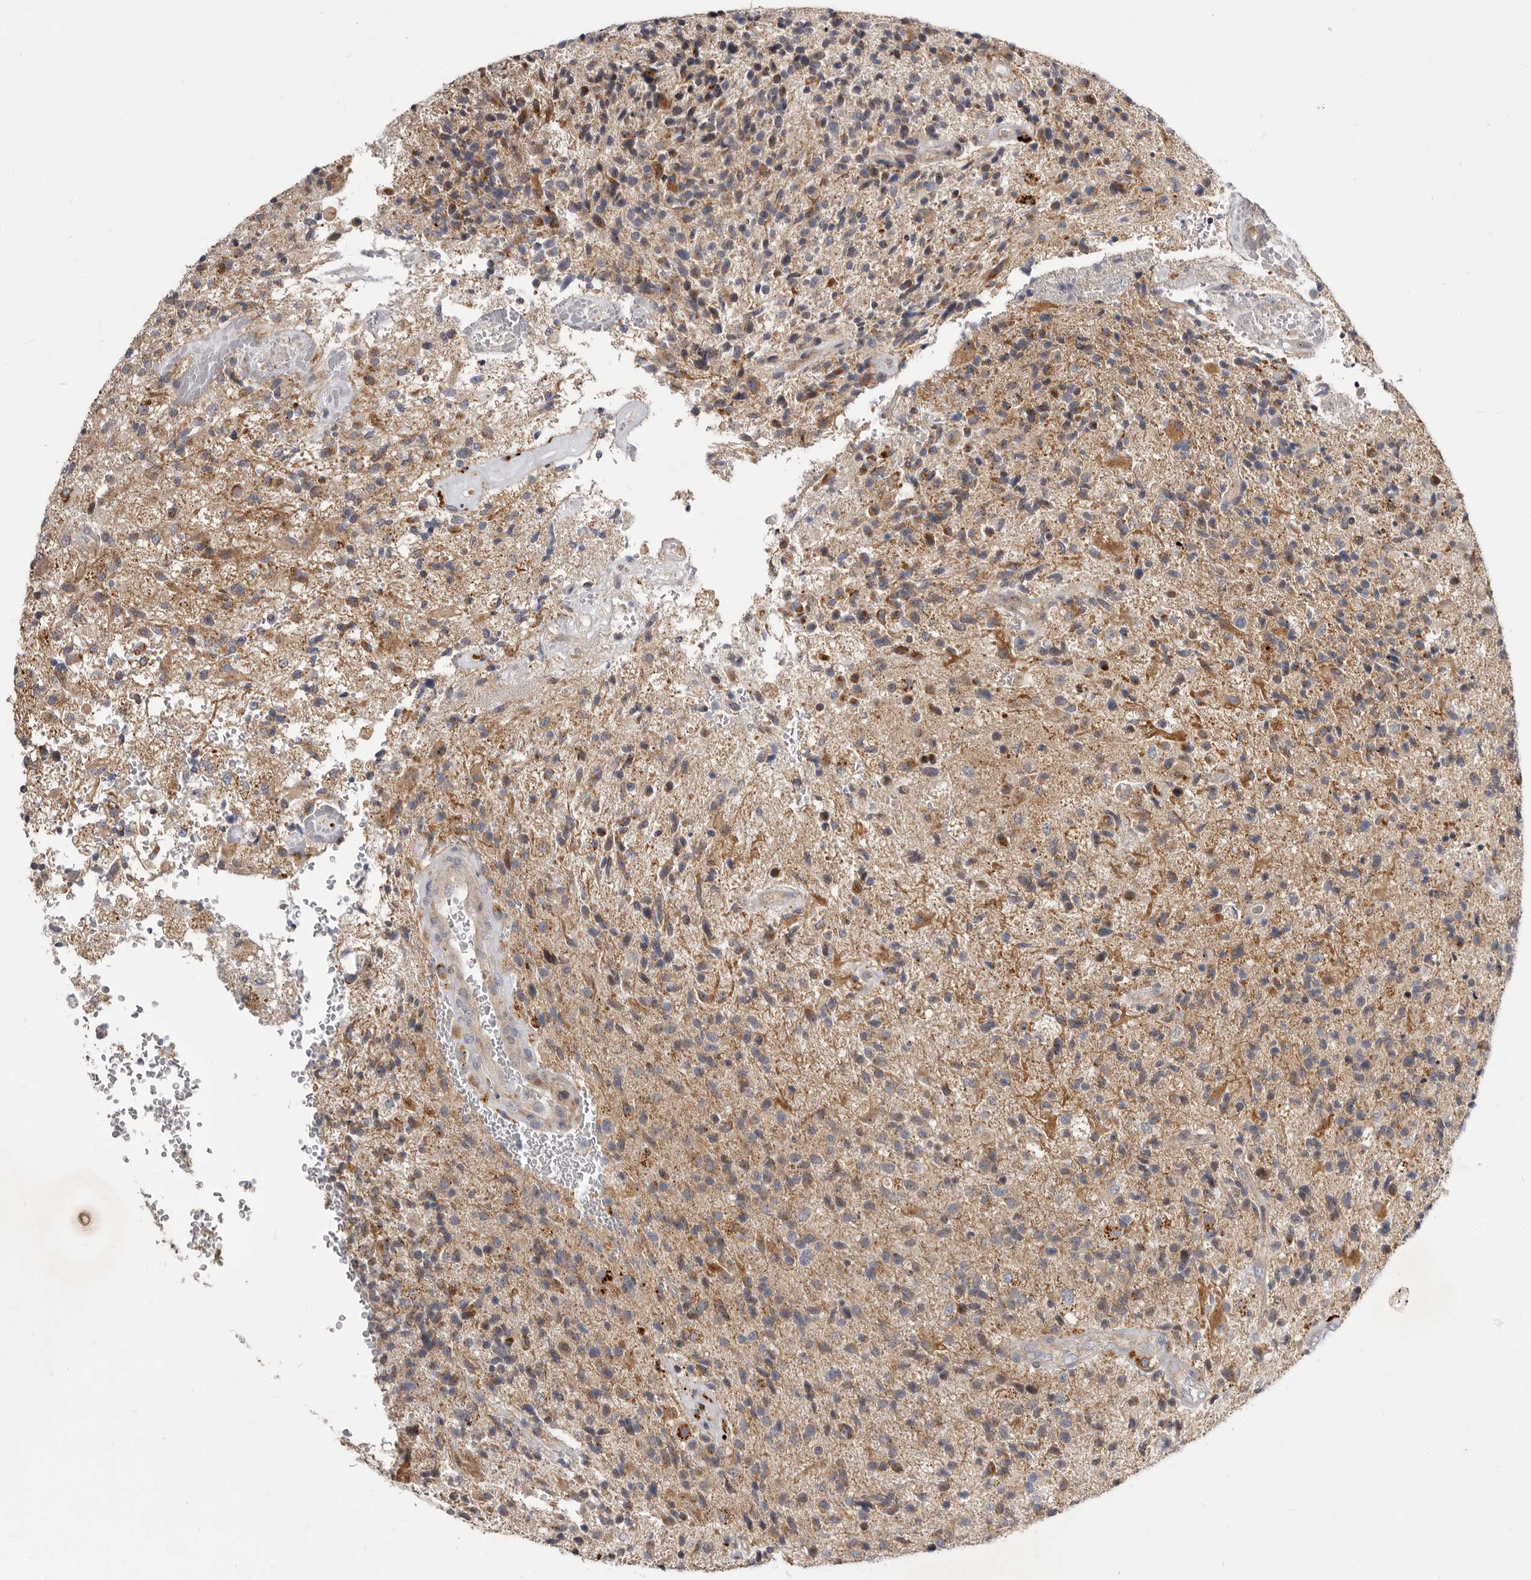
{"staining": {"intensity": "moderate", "quantity": "<25%", "location": "cytoplasmic/membranous"}, "tissue": "glioma", "cell_type": "Tumor cells", "image_type": "cancer", "snomed": [{"axis": "morphology", "description": "Glioma, malignant, High grade"}, {"axis": "topography", "description": "Brain"}], "caption": "This is an image of immunohistochemistry (IHC) staining of glioma, which shows moderate expression in the cytoplasmic/membranous of tumor cells.", "gene": "SMC4", "patient": {"sex": "male", "age": 72}}